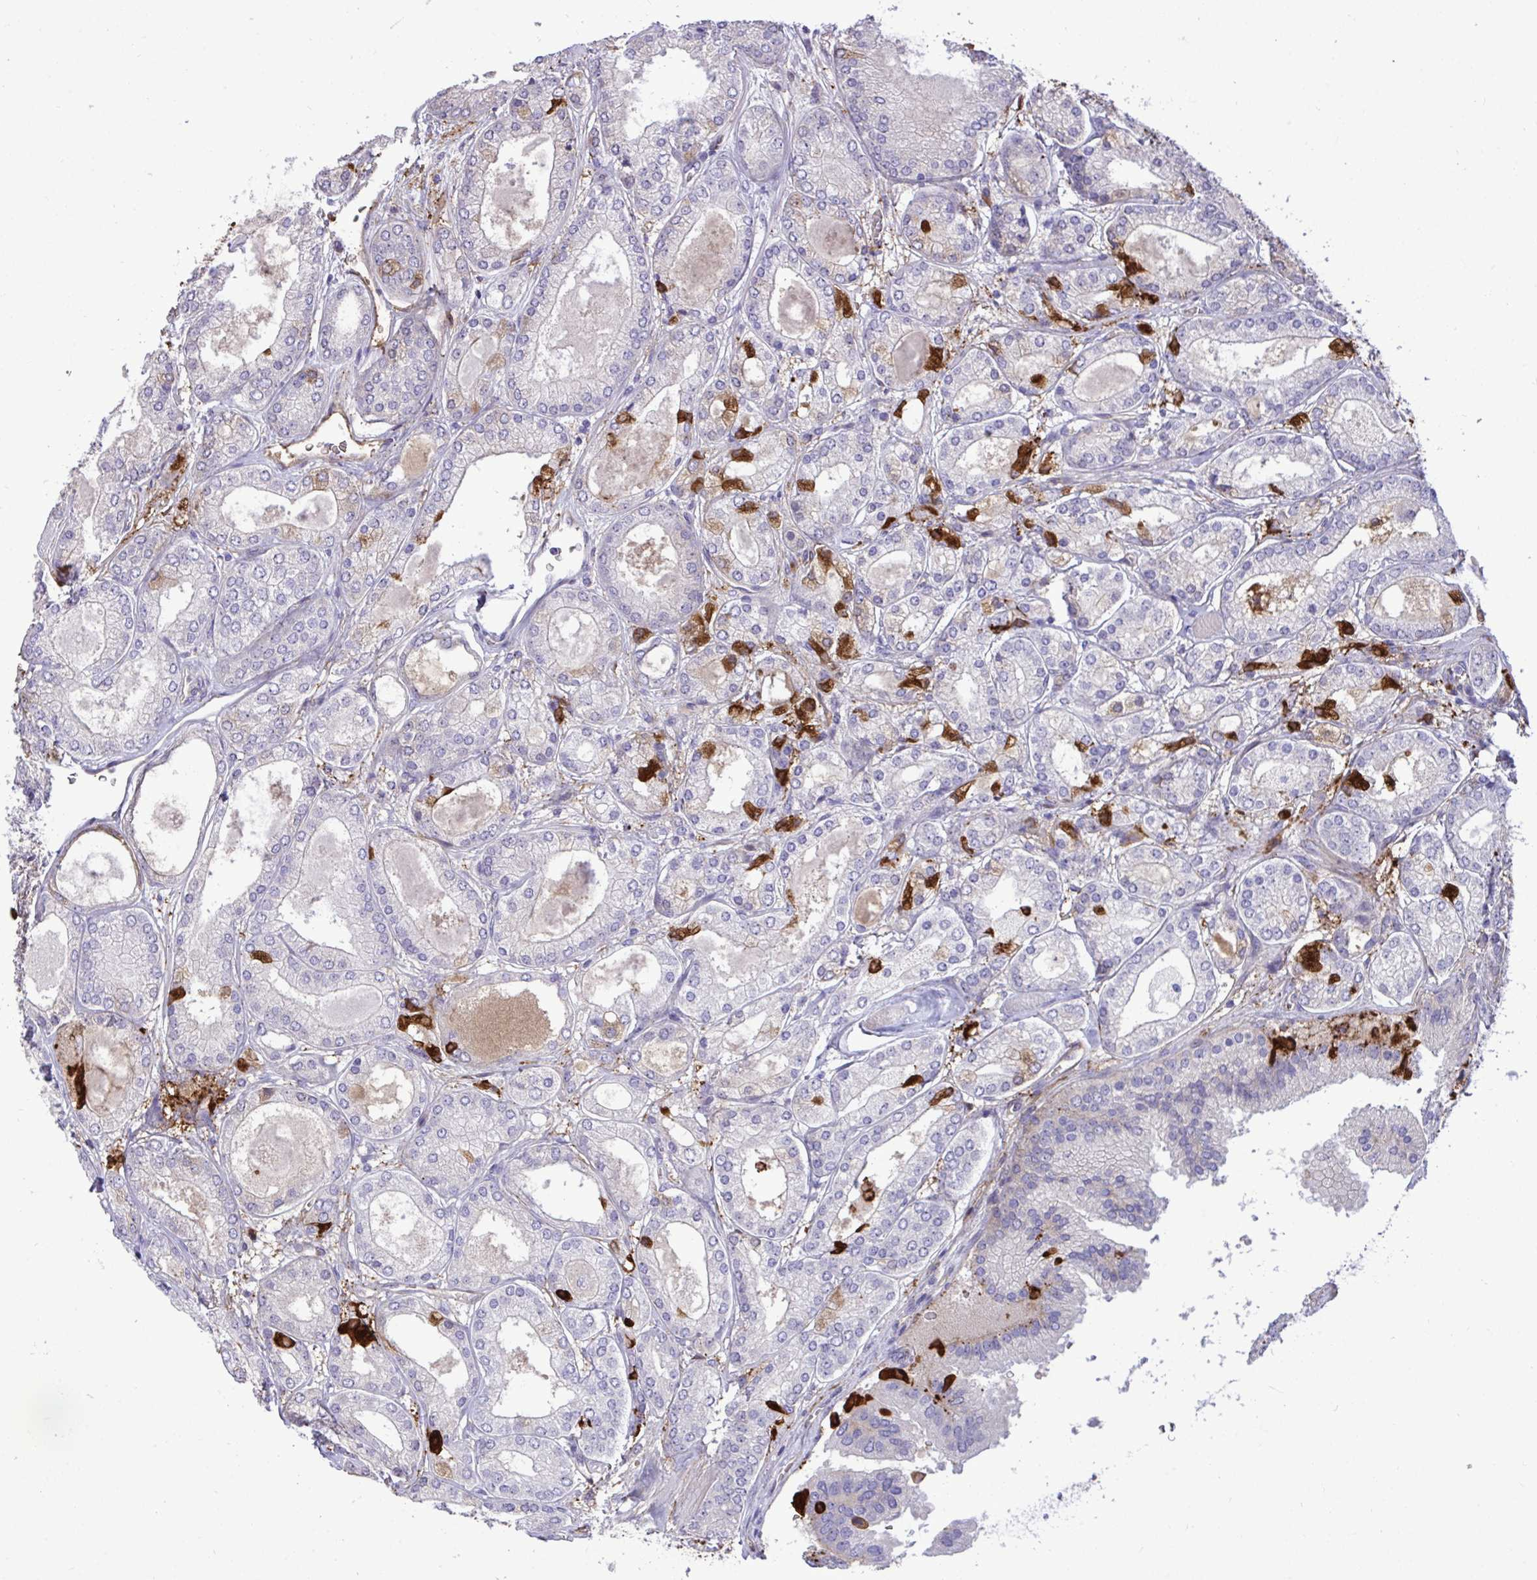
{"staining": {"intensity": "strong", "quantity": "<25%", "location": "cytoplasmic/membranous"}, "tissue": "prostate cancer", "cell_type": "Tumor cells", "image_type": "cancer", "snomed": [{"axis": "morphology", "description": "Adenocarcinoma, High grade"}, {"axis": "topography", "description": "Prostate"}], "caption": "Human prostate cancer (high-grade adenocarcinoma) stained with a protein marker demonstrates strong staining in tumor cells.", "gene": "F2", "patient": {"sex": "male", "age": 67}}